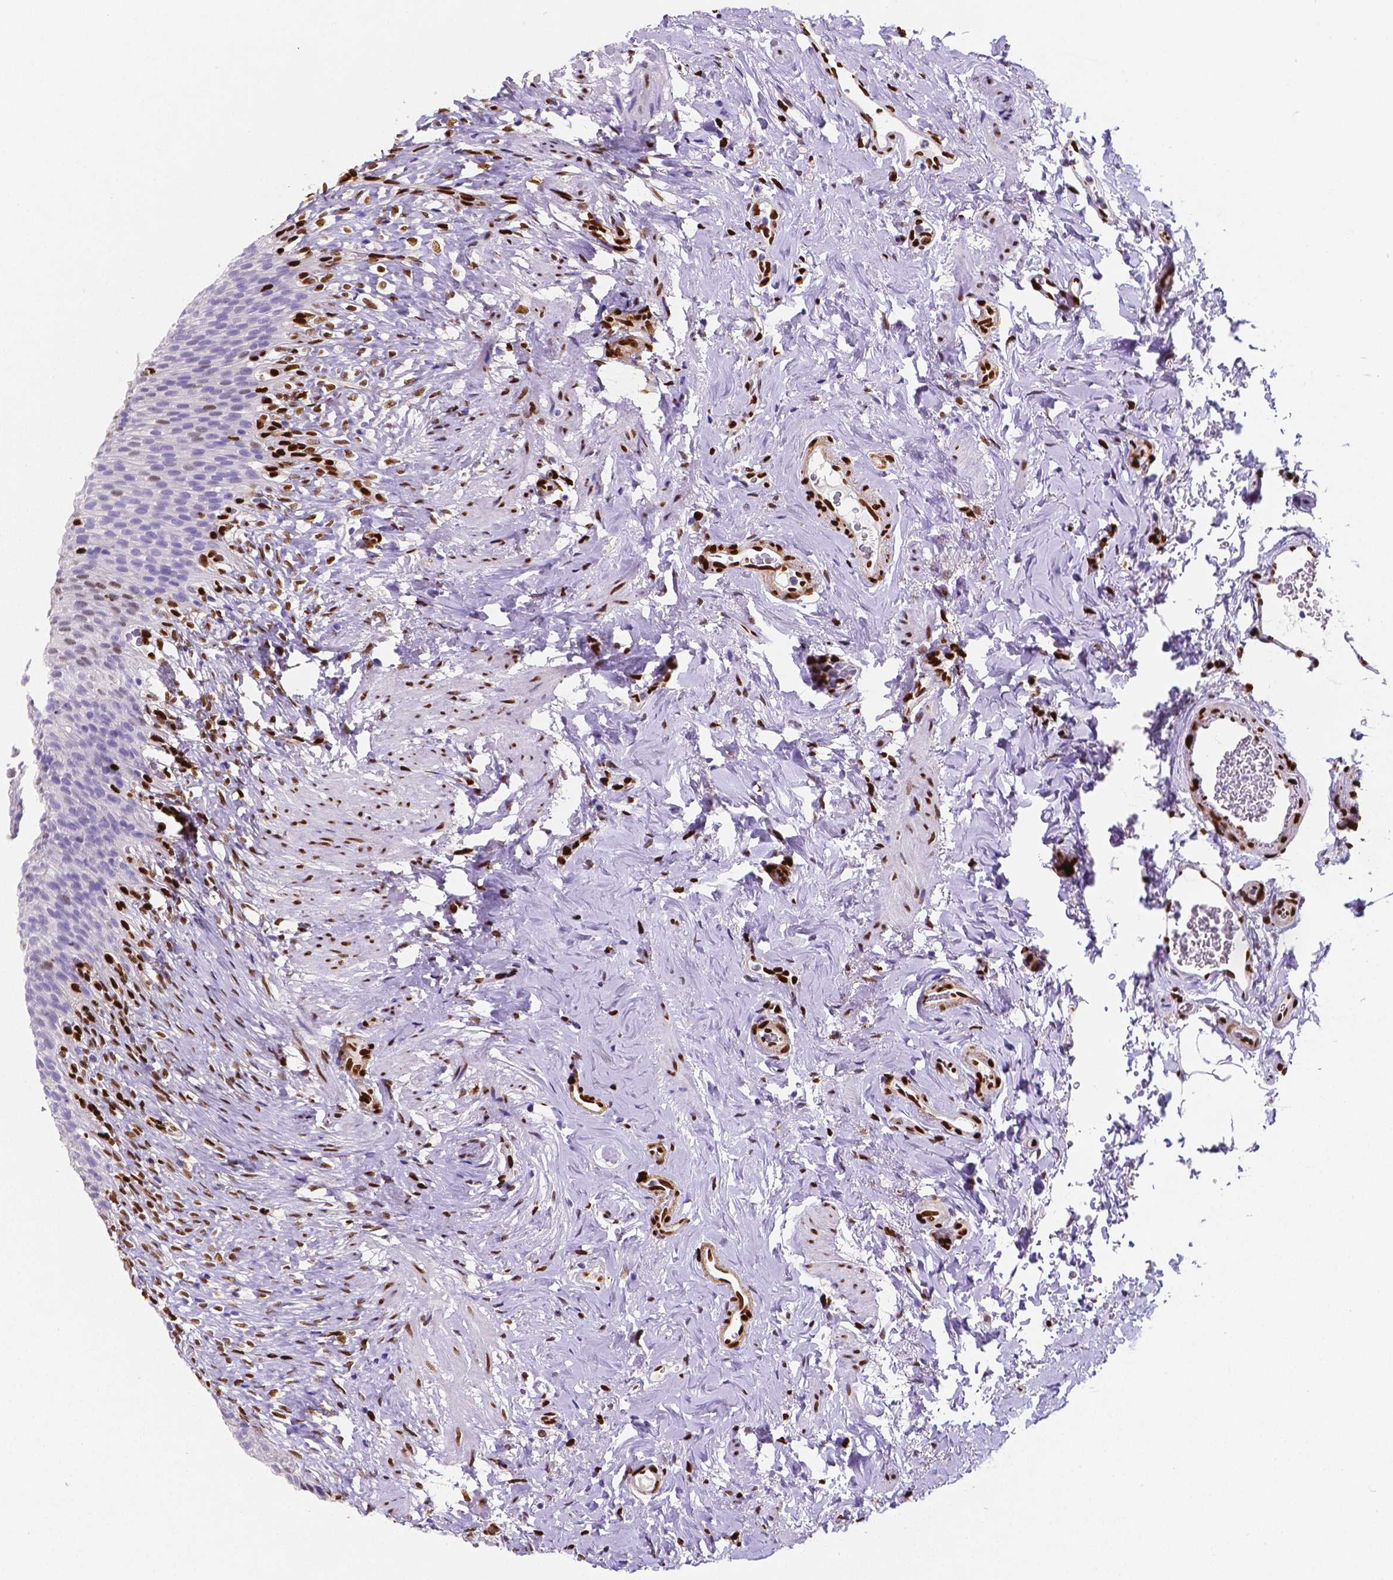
{"staining": {"intensity": "moderate", "quantity": "25%-75%", "location": "nuclear"}, "tissue": "urinary bladder", "cell_type": "Urothelial cells", "image_type": "normal", "snomed": [{"axis": "morphology", "description": "Normal tissue, NOS"}, {"axis": "topography", "description": "Urinary bladder"}, {"axis": "topography", "description": "Prostate"}], "caption": "An image showing moderate nuclear positivity in approximately 25%-75% of urothelial cells in unremarkable urinary bladder, as visualized by brown immunohistochemical staining.", "gene": "MEF2C", "patient": {"sex": "male", "age": 76}}